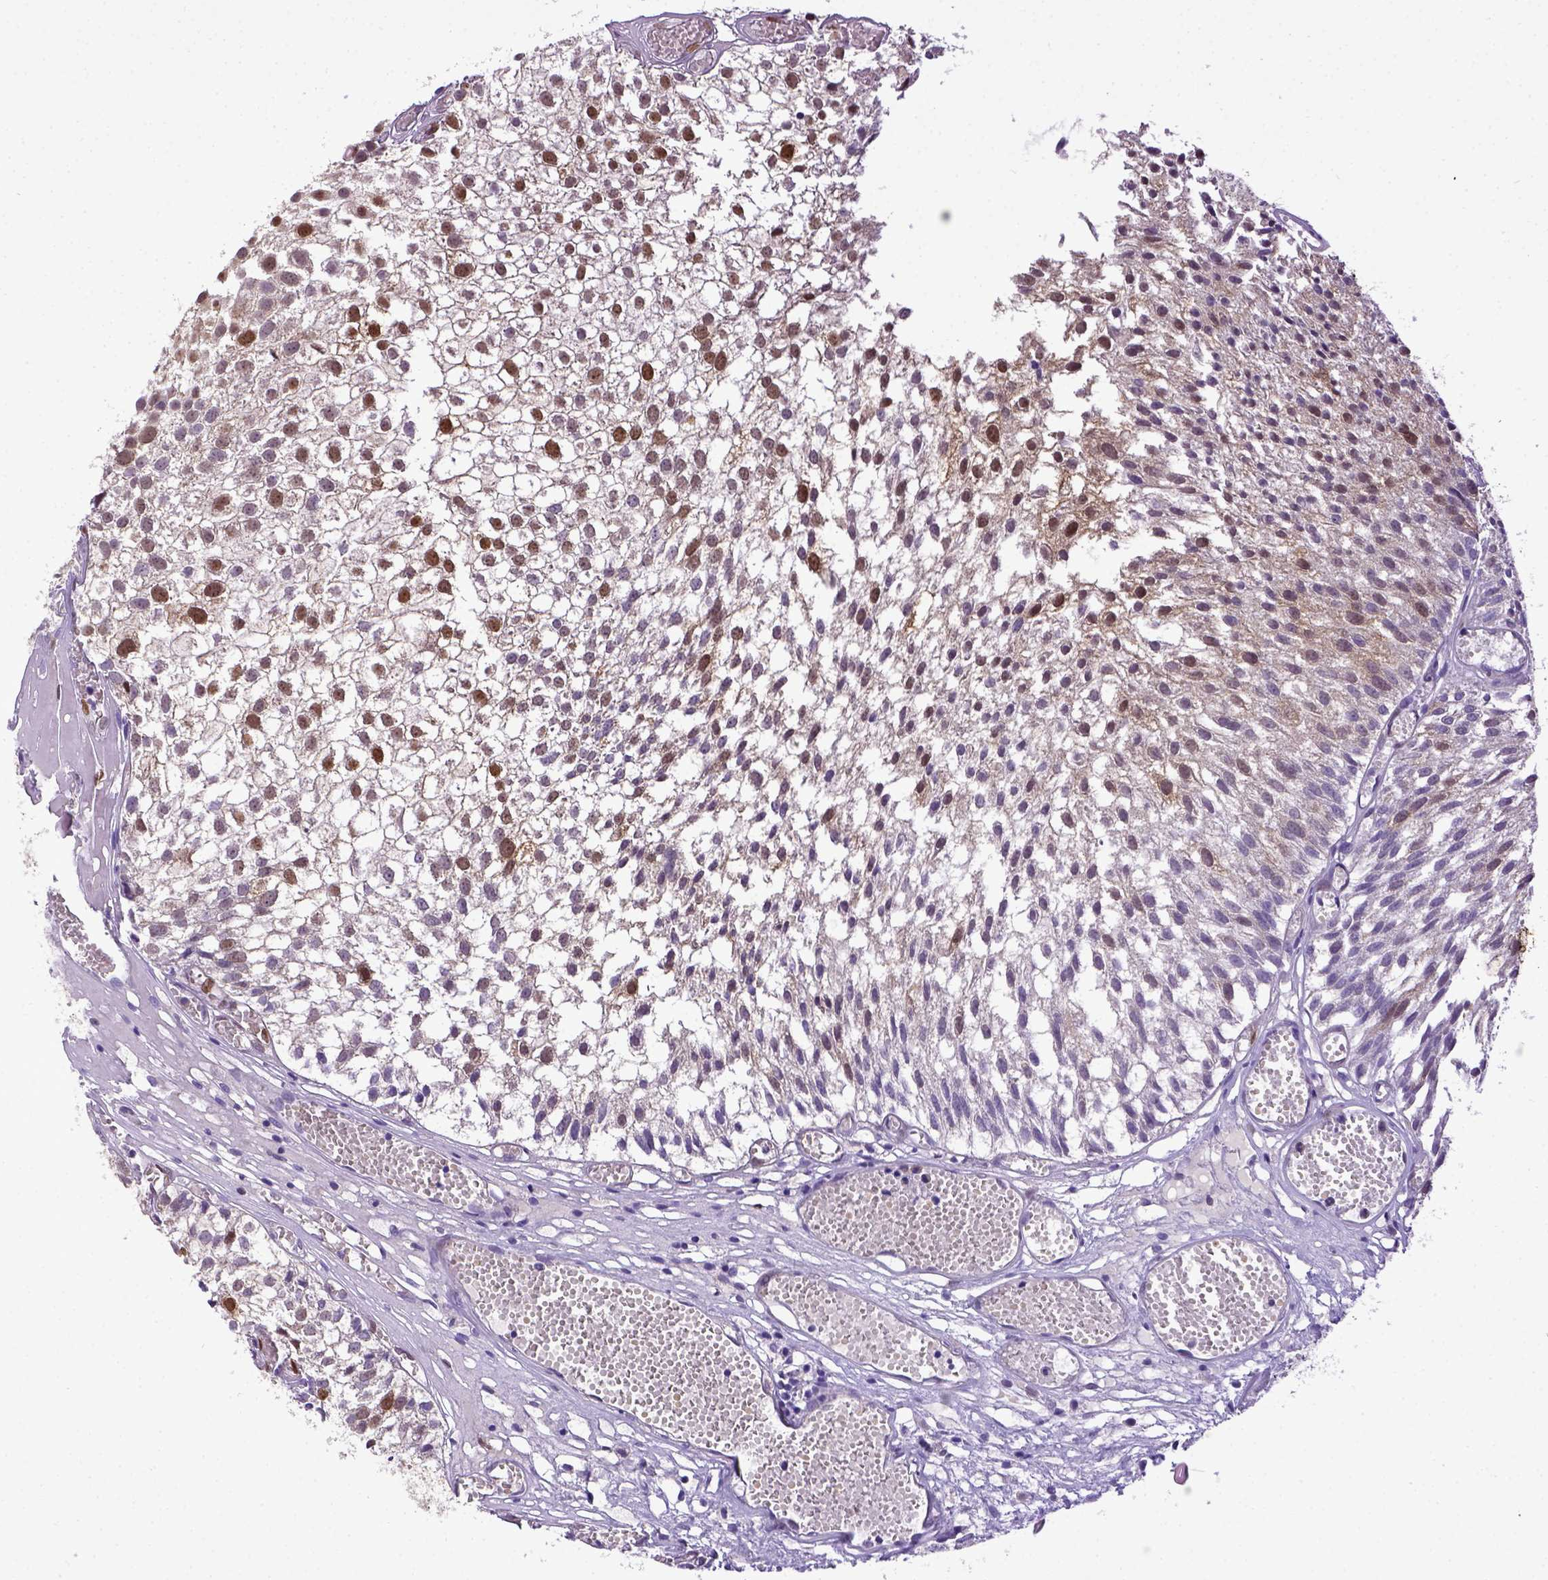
{"staining": {"intensity": "moderate", "quantity": "25%-75%", "location": "nuclear"}, "tissue": "urothelial cancer", "cell_type": "Tumor cells", "image_type": "cancer", "snomed": [{"axis": "morphology", "description": "Urothelial carcinoma, Low grade"}, {"axis": "topography", "description": "Urinary bladder"}], "caption": "Immunohistochemical staining of low-grade urothelial carcinoma displays moderate nuclear protein expression in approximately 25%-75% of tumor cells.", "gene": "CDKN1A", "patient": {"sex": "male", "age": 79}}